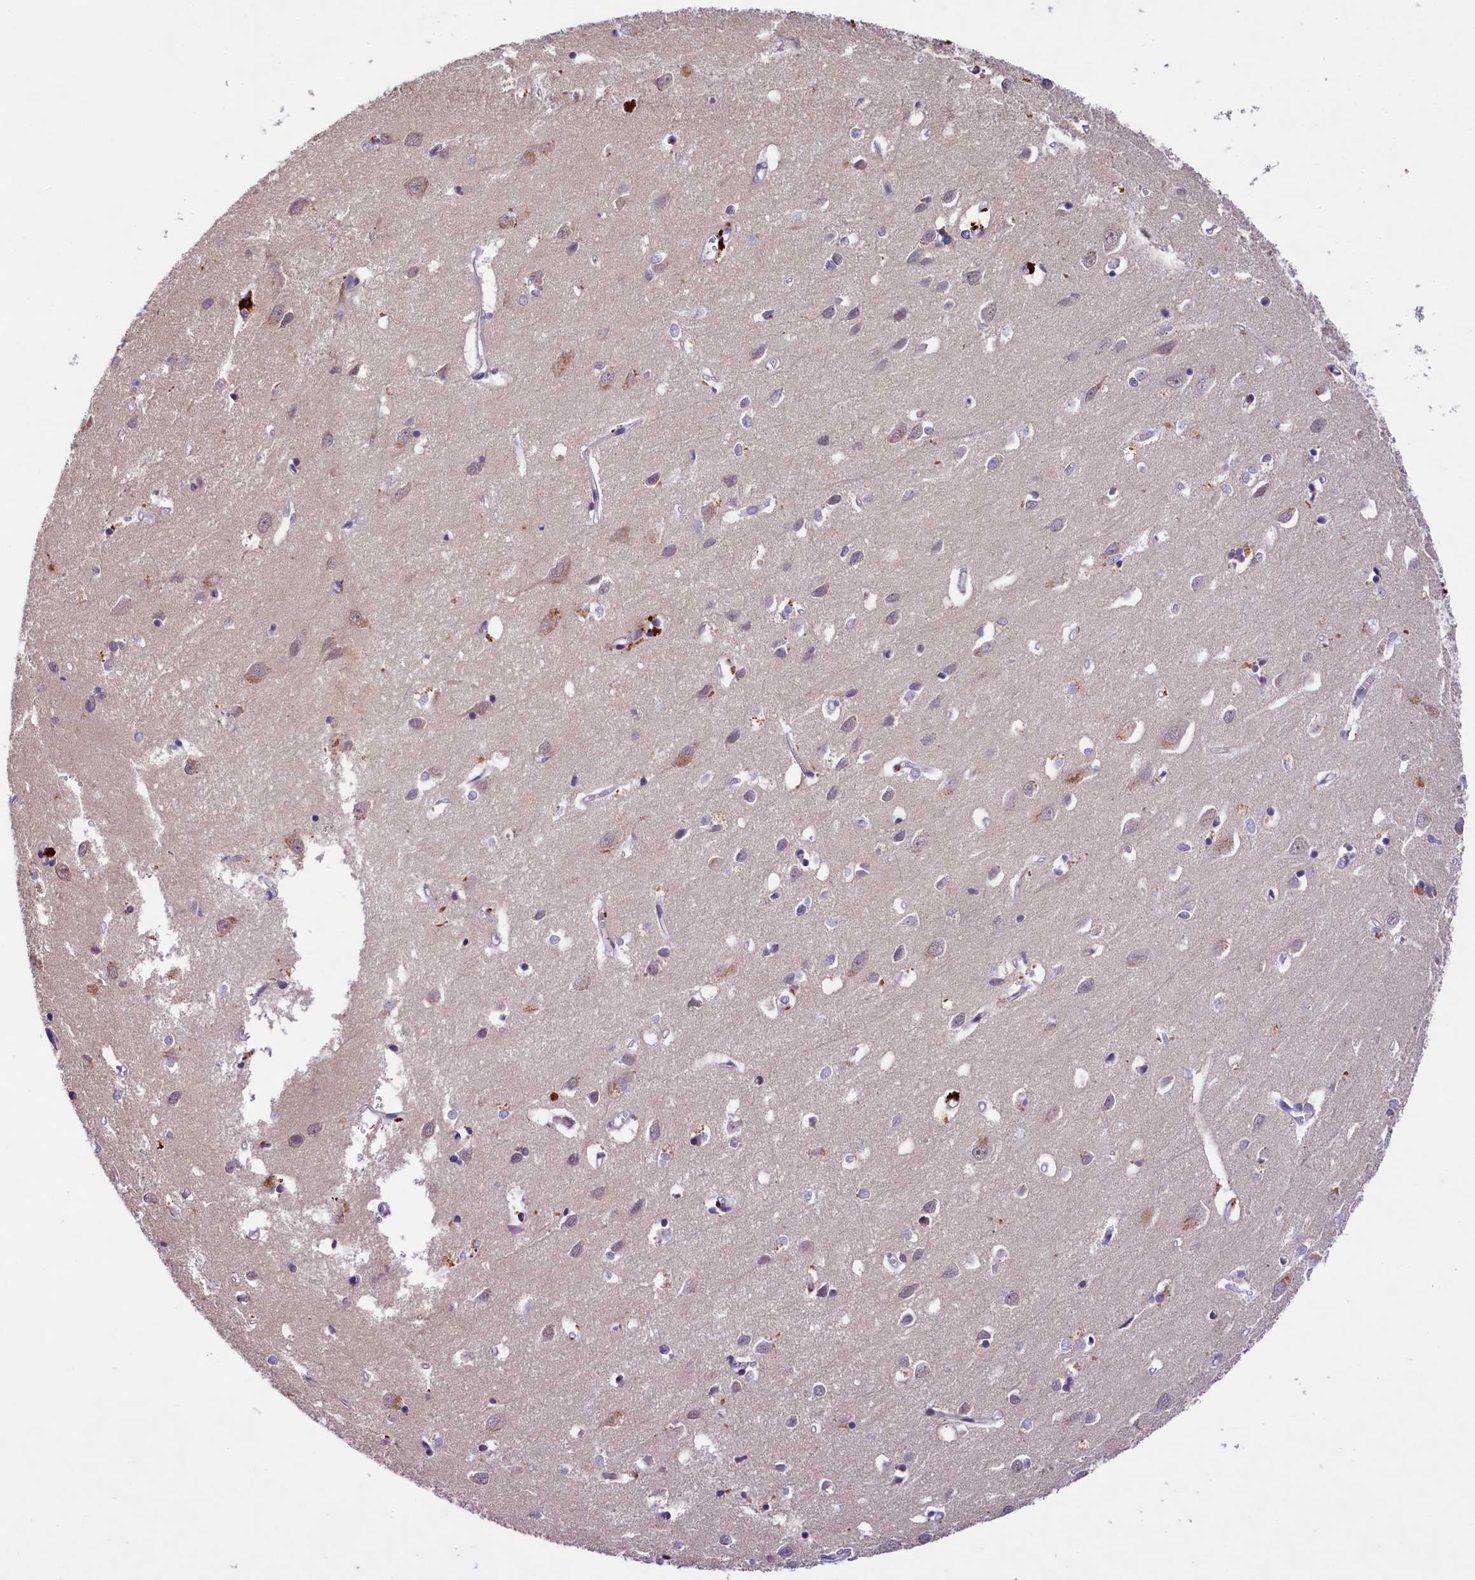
{"staining": {"intensity": "negative", "quantity": "none", "location": "none"}, "tissue": "cerebral cortex", "cell_type": "Endothelial cells", "image_type": "normal", "snomed": [{"axis": "morphology", "description": "Normal tissue, NOS"}, {"axis": "topography", "description": "Cerebral cortex"}], "caption": "The photomicrograph demonstrates no significant positivity in endothelial cells of cerebral cortex.", "gene": "FBXO45", "patient": {"sex": "female", "age": 64}}